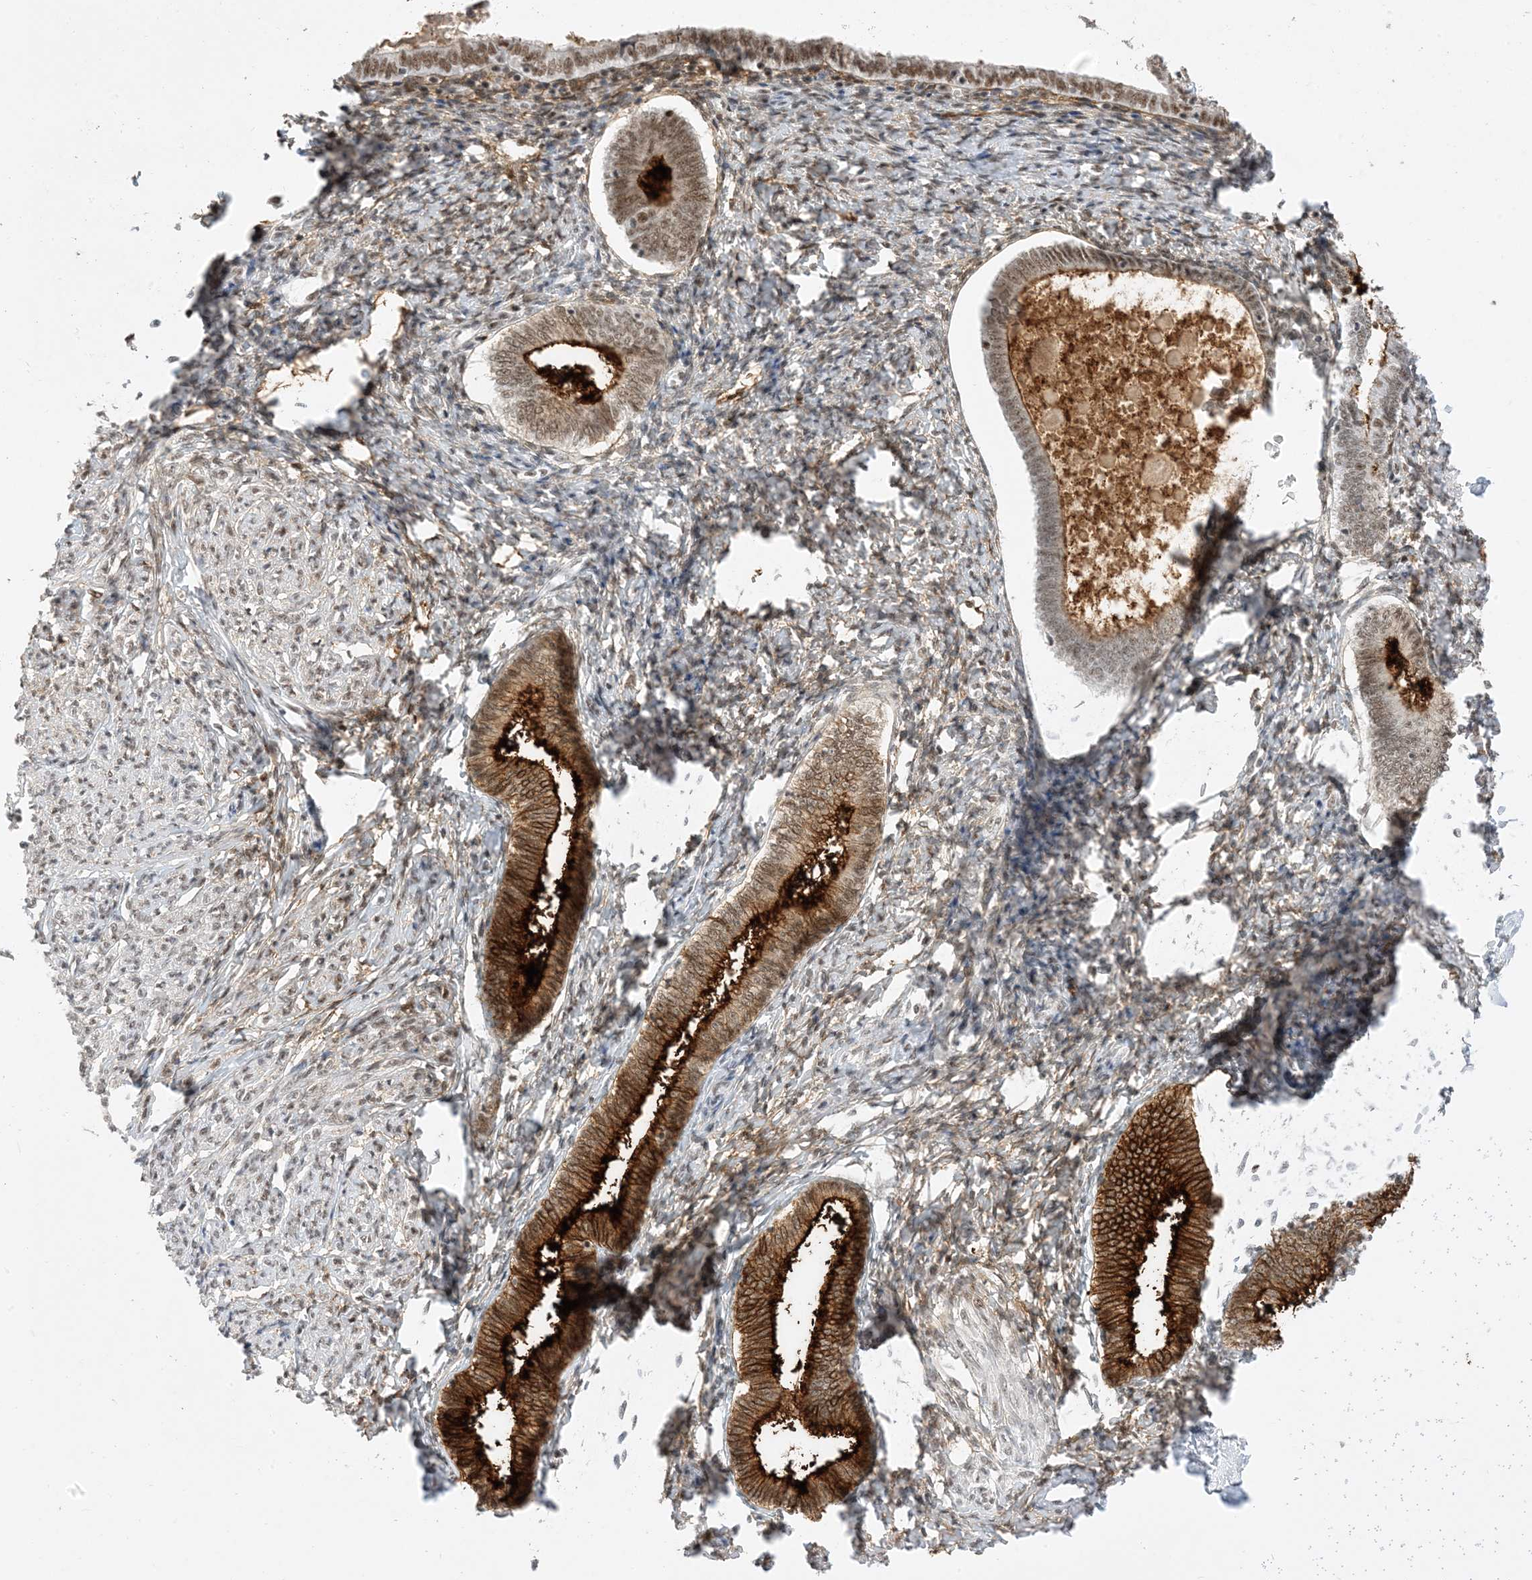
{"staining": {"intensity": "moderate", "quantity": "25%-75%", "location": "nuclear"}, "tissue": "endometrium", "cell_type": "Cells in endometrial stroma", "image_type": "normal", "snomed": [{"axis": "morphology", "description": "Normal tissue, NOS"}, {"axis": "topography", "description": "Endometrium"}], "caption": "IHC (DAB (3,3'-diaminobenzidine)) staining of benign human endometrium exhibits moderate nuclear protein positivity in about 25%-75% of cells in endometrial stroma. Using DAB (brown) and hematoxylin (blue) stains, captured at high magnification using brightfield microscopy.", "gene": "SF3A3", "patient": {"sex": "female", "age": 72}}